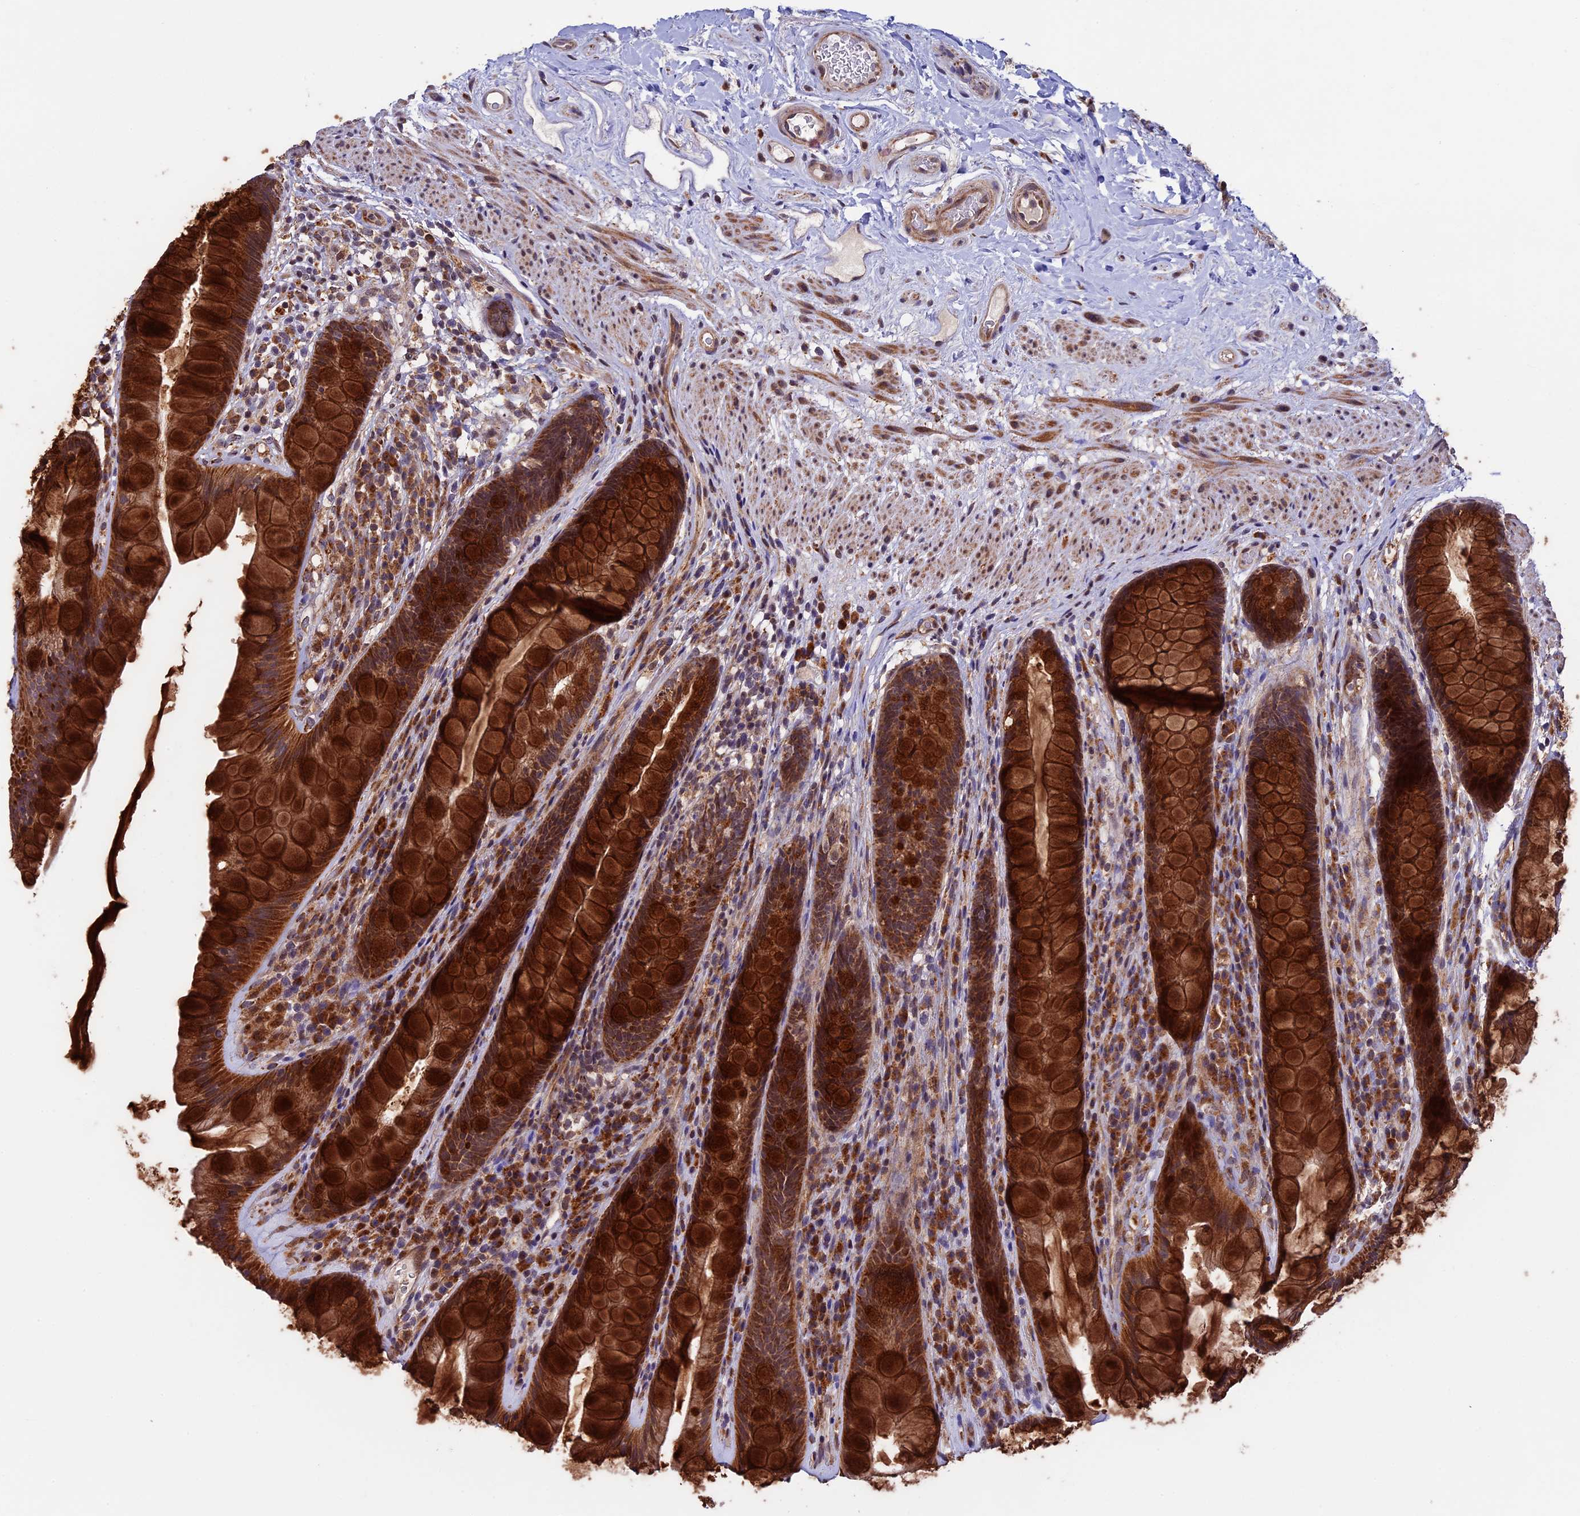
{"staining": {"intensity": "strong", "quantity": ">75%", "location": "cytoplasmic/membranous"}, "tissue": "rectum", "cell_type": "Glandular cells", "image_type": "normal", "snomed": [{"axis": "morphology", "description": "Normal tissue, NOS"}, {"axis": "topography", "description": "Rectum"}], "caption": "A high amount of strong cytoplasmic/membranous expression is present in about >75% of glandular cells in normal rectum.", "gene": "RNF17", "patient": {"sex": "male", "age": 74}}